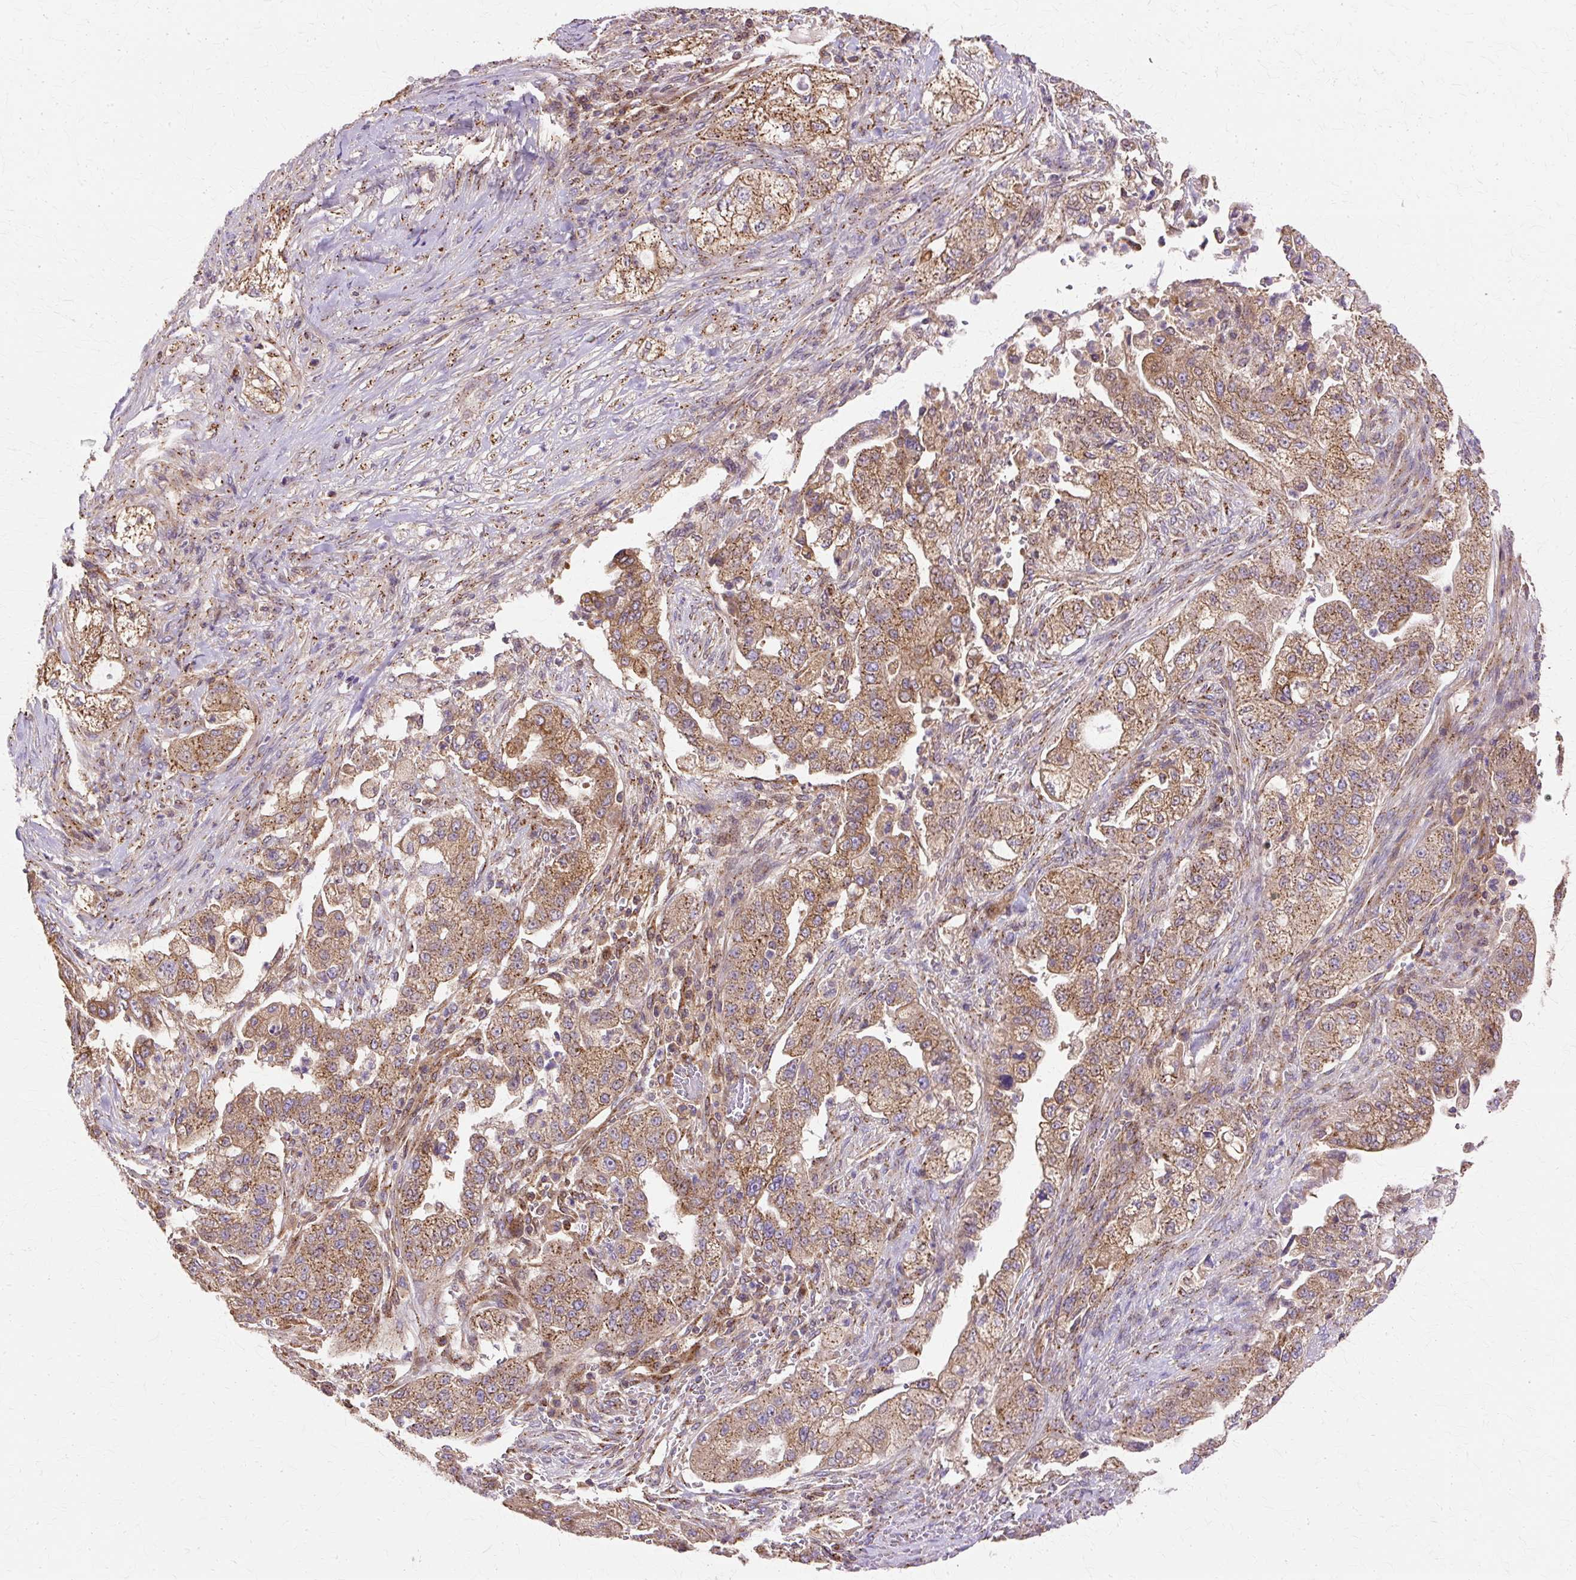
{"staining": {"intensity": "moderate", "quantity": ">75%", "location": "cytoplasmic/membranous"}, "tissue": "pancreatic cancer", "cell_type": "Tumor cells", "image_type": "cancer", "snomed": [{"axis": "morphology", "description": "Adenocarcinoma, NOS"}, {"axis": "topography", "description": "Pancreas"}], "caption": "Pancreatic adenocarcinoma stained for a protein (brown) reveals moderate cytoplasmic/membranous positive positivity in approximately >75% of tumor cells.", "gene": "COPB1", "patient": {"sex": "female", "age": 78}}